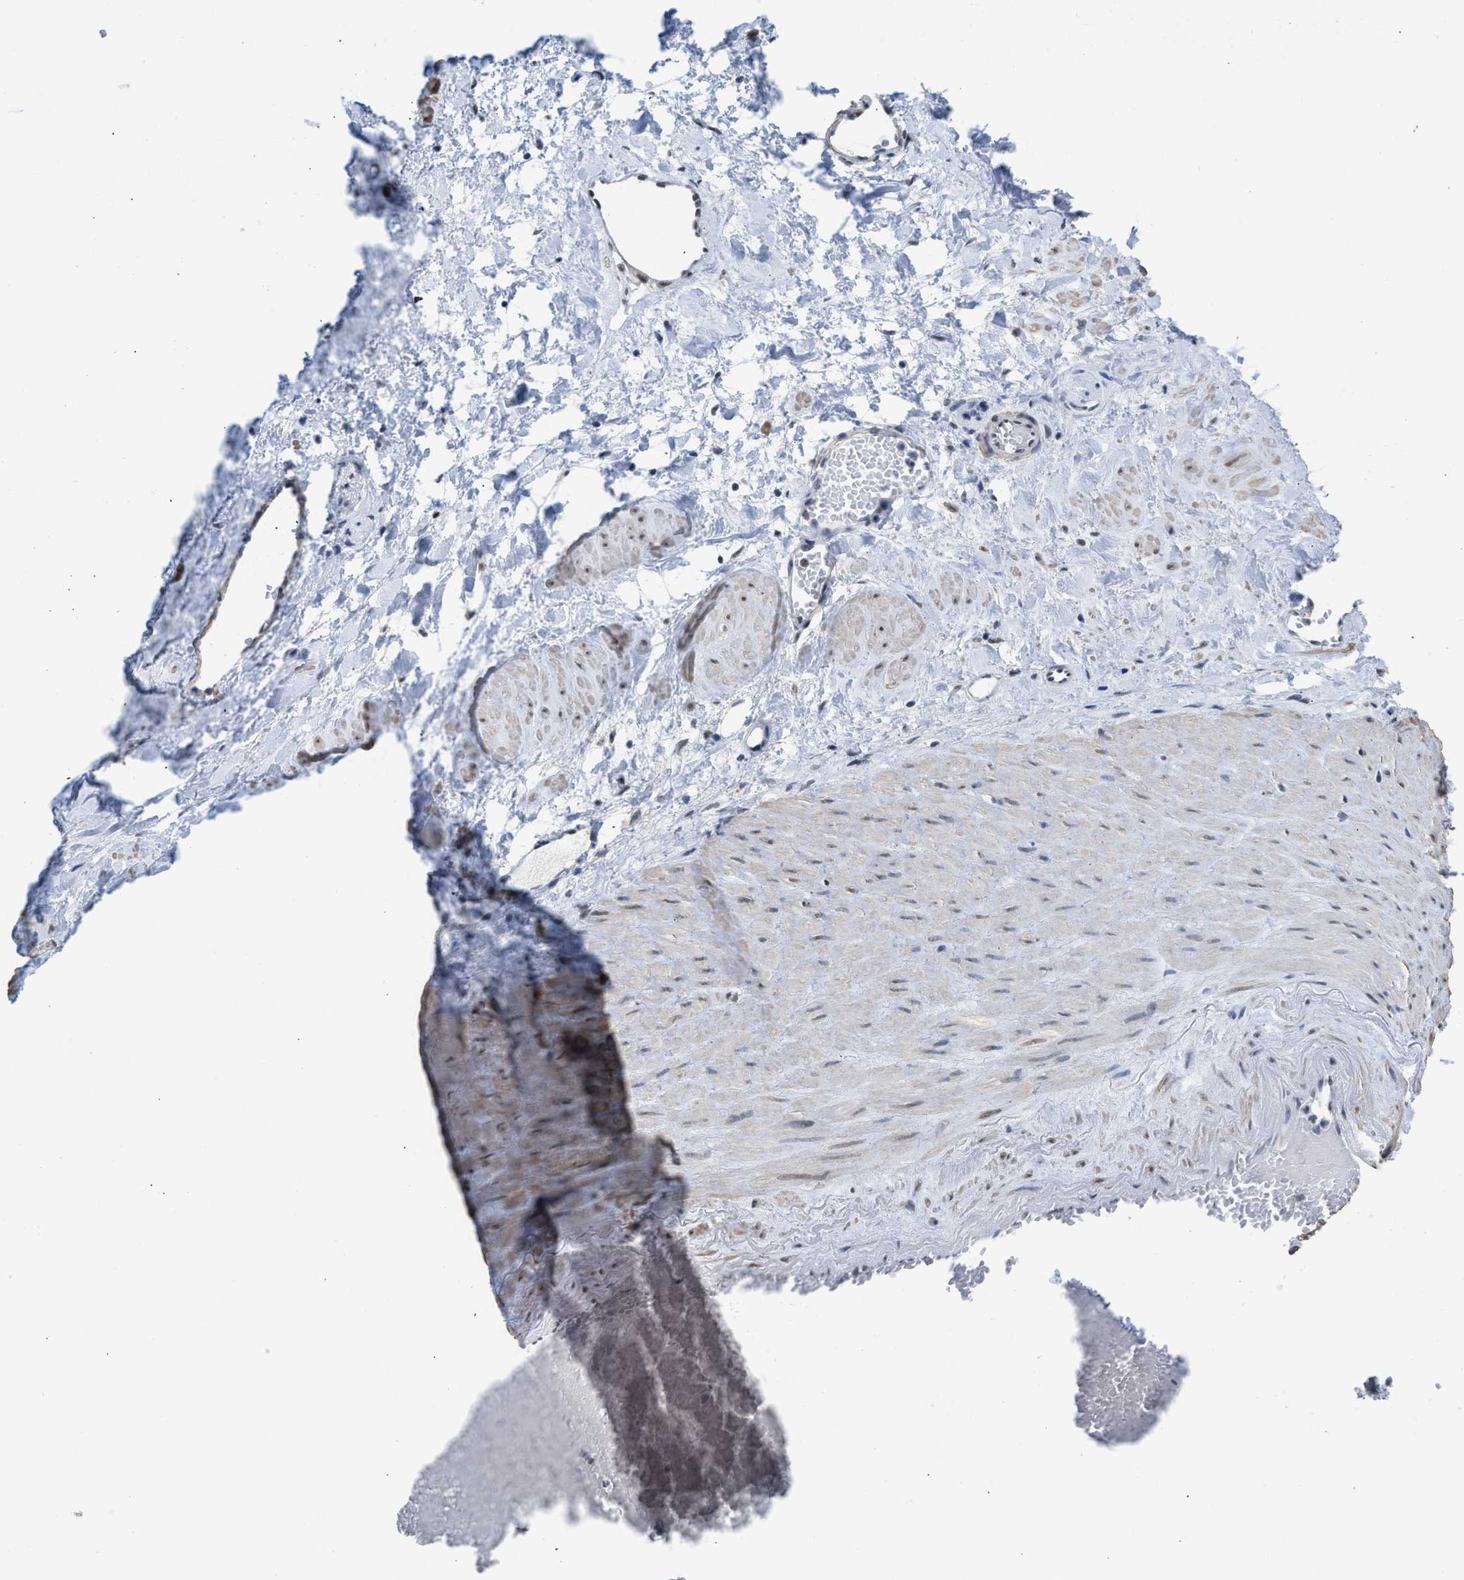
{"staining": {"intensity": "negative", "quantity": "none", "location": "none"}, "tissue": "adipose tissue", "cell_type": "Adipocytes", "image_type": "normal", "snomed": [{"axis": "morphology", "description": "Normal tissue, NOS"}, {"axis": "topography", "description": "Soft tissue"}, {"axis": "topography", "description": "Vascular tissue"}], "caption": "Micrograph shows no protein positivity in adipocytes of unremarkable adipose tissue.", "gene": "SCAF4", "patient": {"sex": "female", "age": 35}}